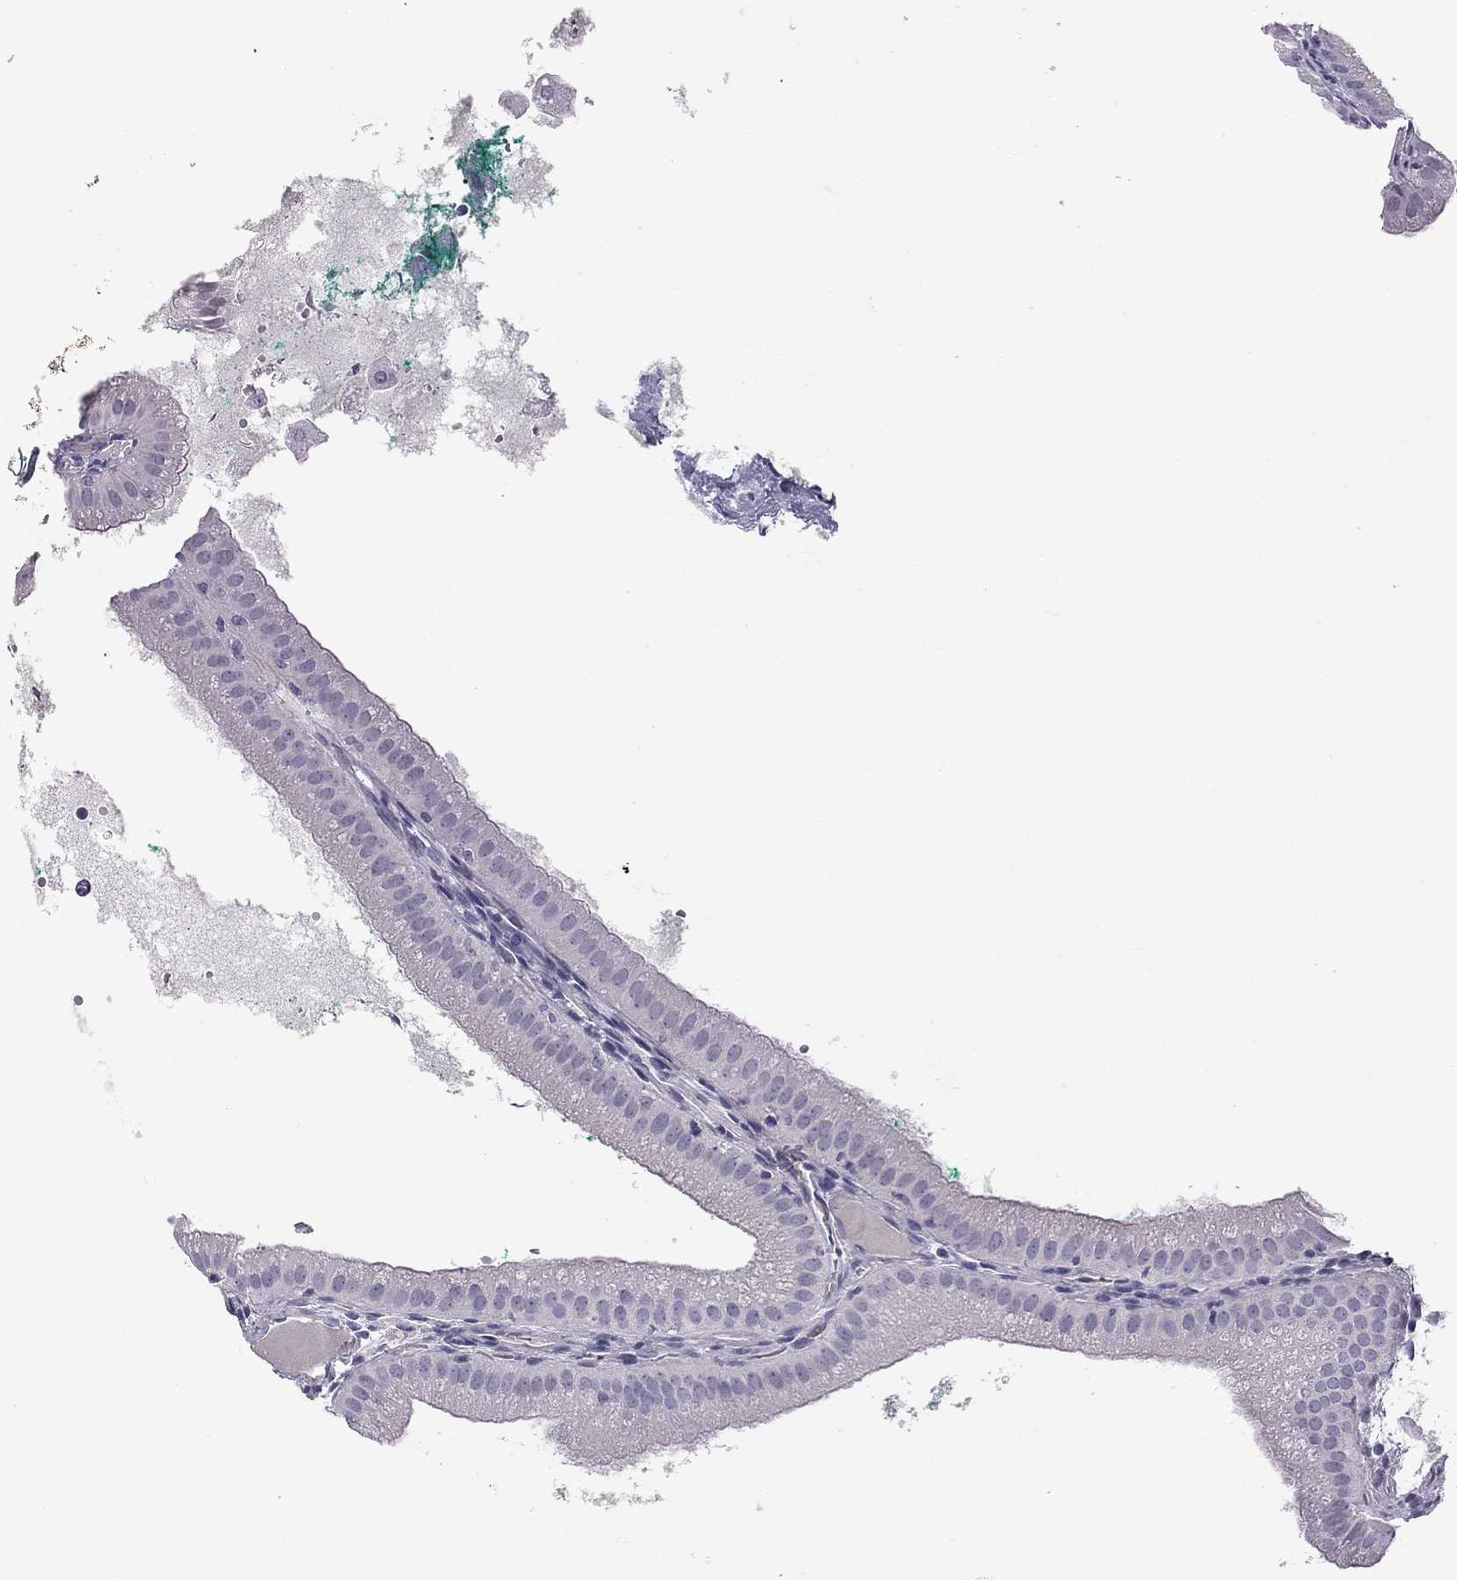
{"staining": {"intensity": "negative", "quantity": "none", "location": "none"}, "tissue": "gallbladder", "cell_type": "Glandular cells", "image_type": "normal", "snomed": [{"axis": "morphology", "description": "Normal tissue, NOS"}, {"axis": "topography", "description": "Gallbladder"}], "caption": "Glandular cells show no significant positivity in normal gallbladder.", "gene": "KLRG1", "patient": {"sex": "male", "age": 67}}